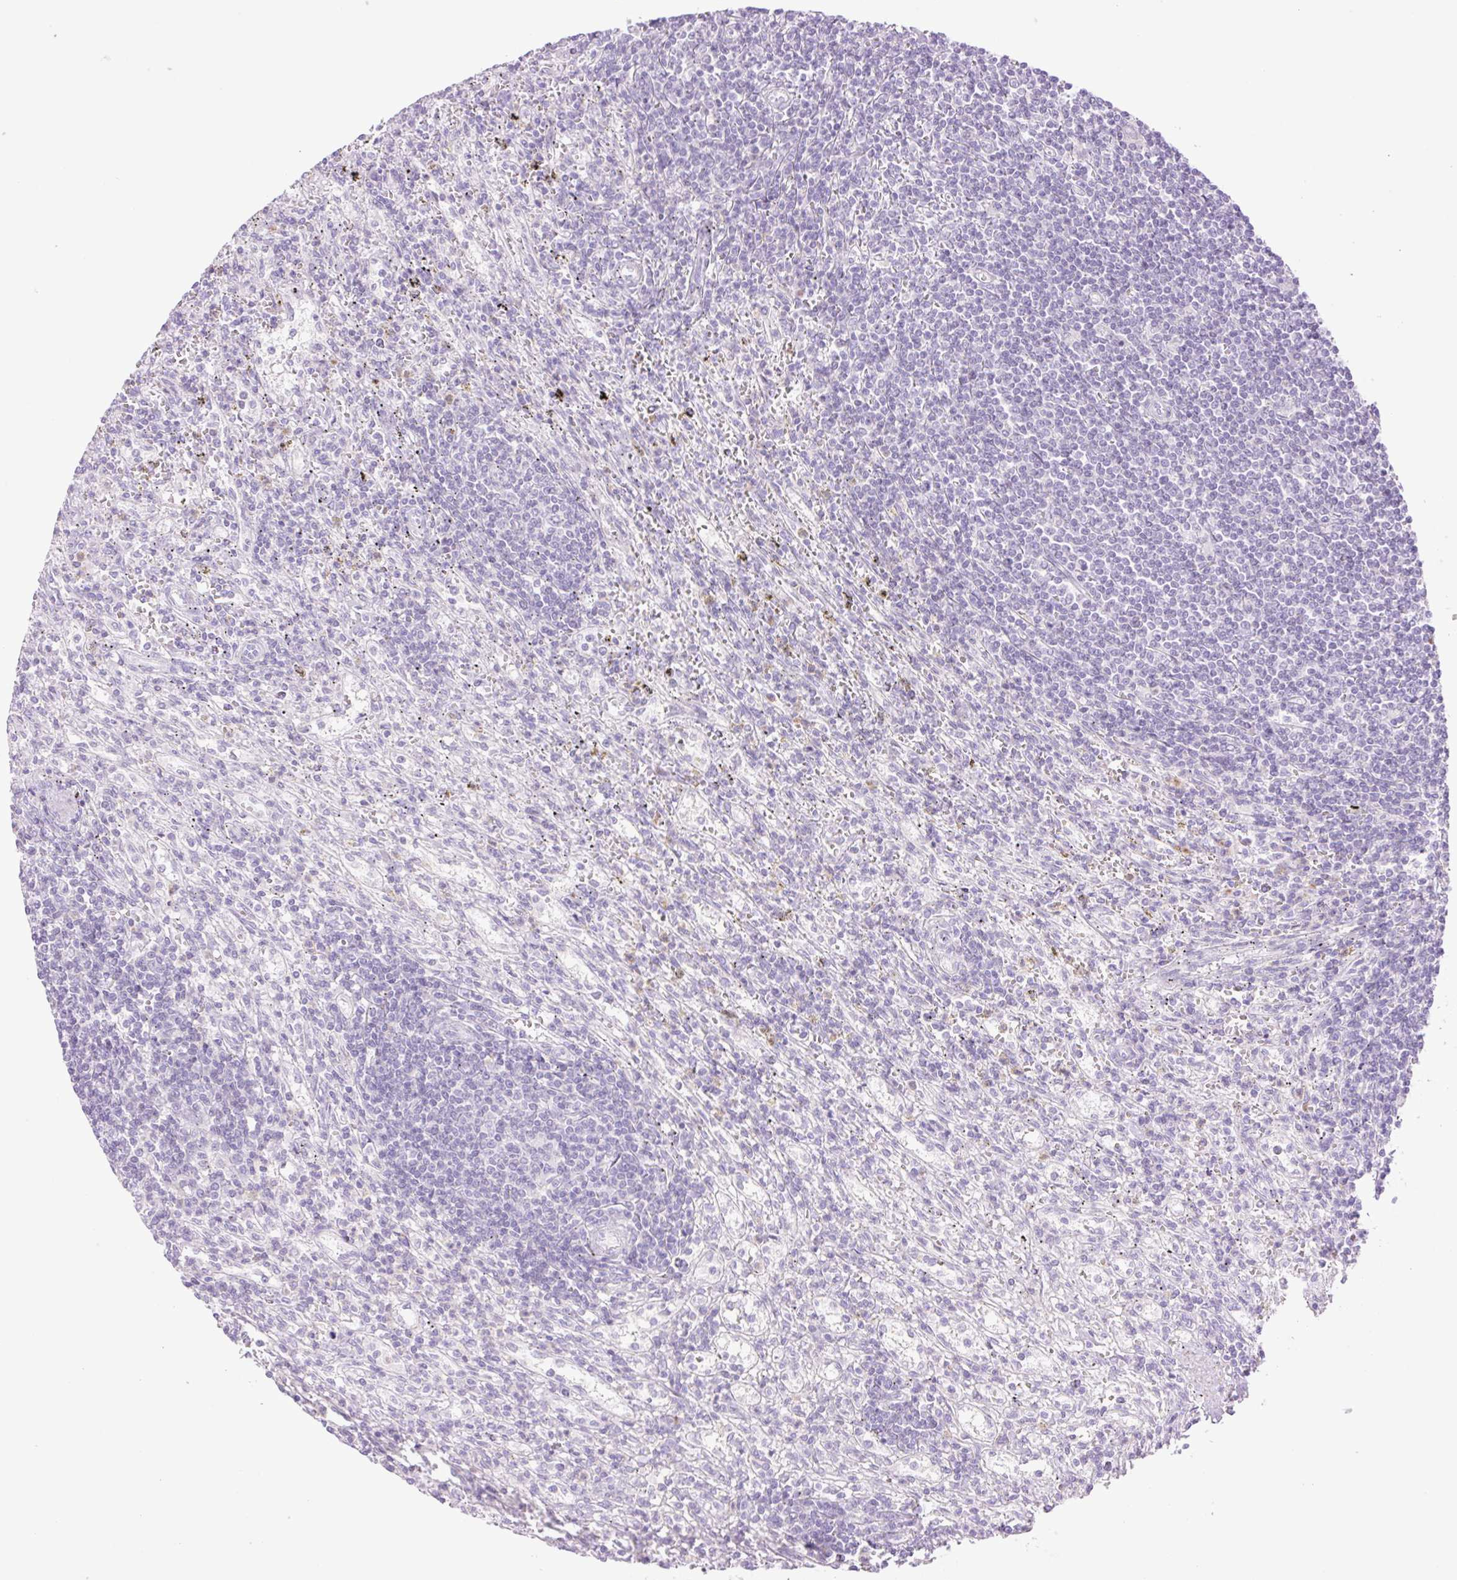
{"staining": {"intensity": "negative", "quantity": "none", "location": "none"}, "tissue": "lymphoma", "cell_type": "Tumor cells", "image_type": "cancer", "snomed": [{"axis": "morphology", "description": "Malignant lymphoma, non-Hodgkin's type, Low grade"}, {"axis": "topography", "description": "Spleen"}], "caption": "Tumor cells are negative for protein expression in human lymphoma.", "gene": "TBX15", "patient": {"sex": "male", "age": 76}}